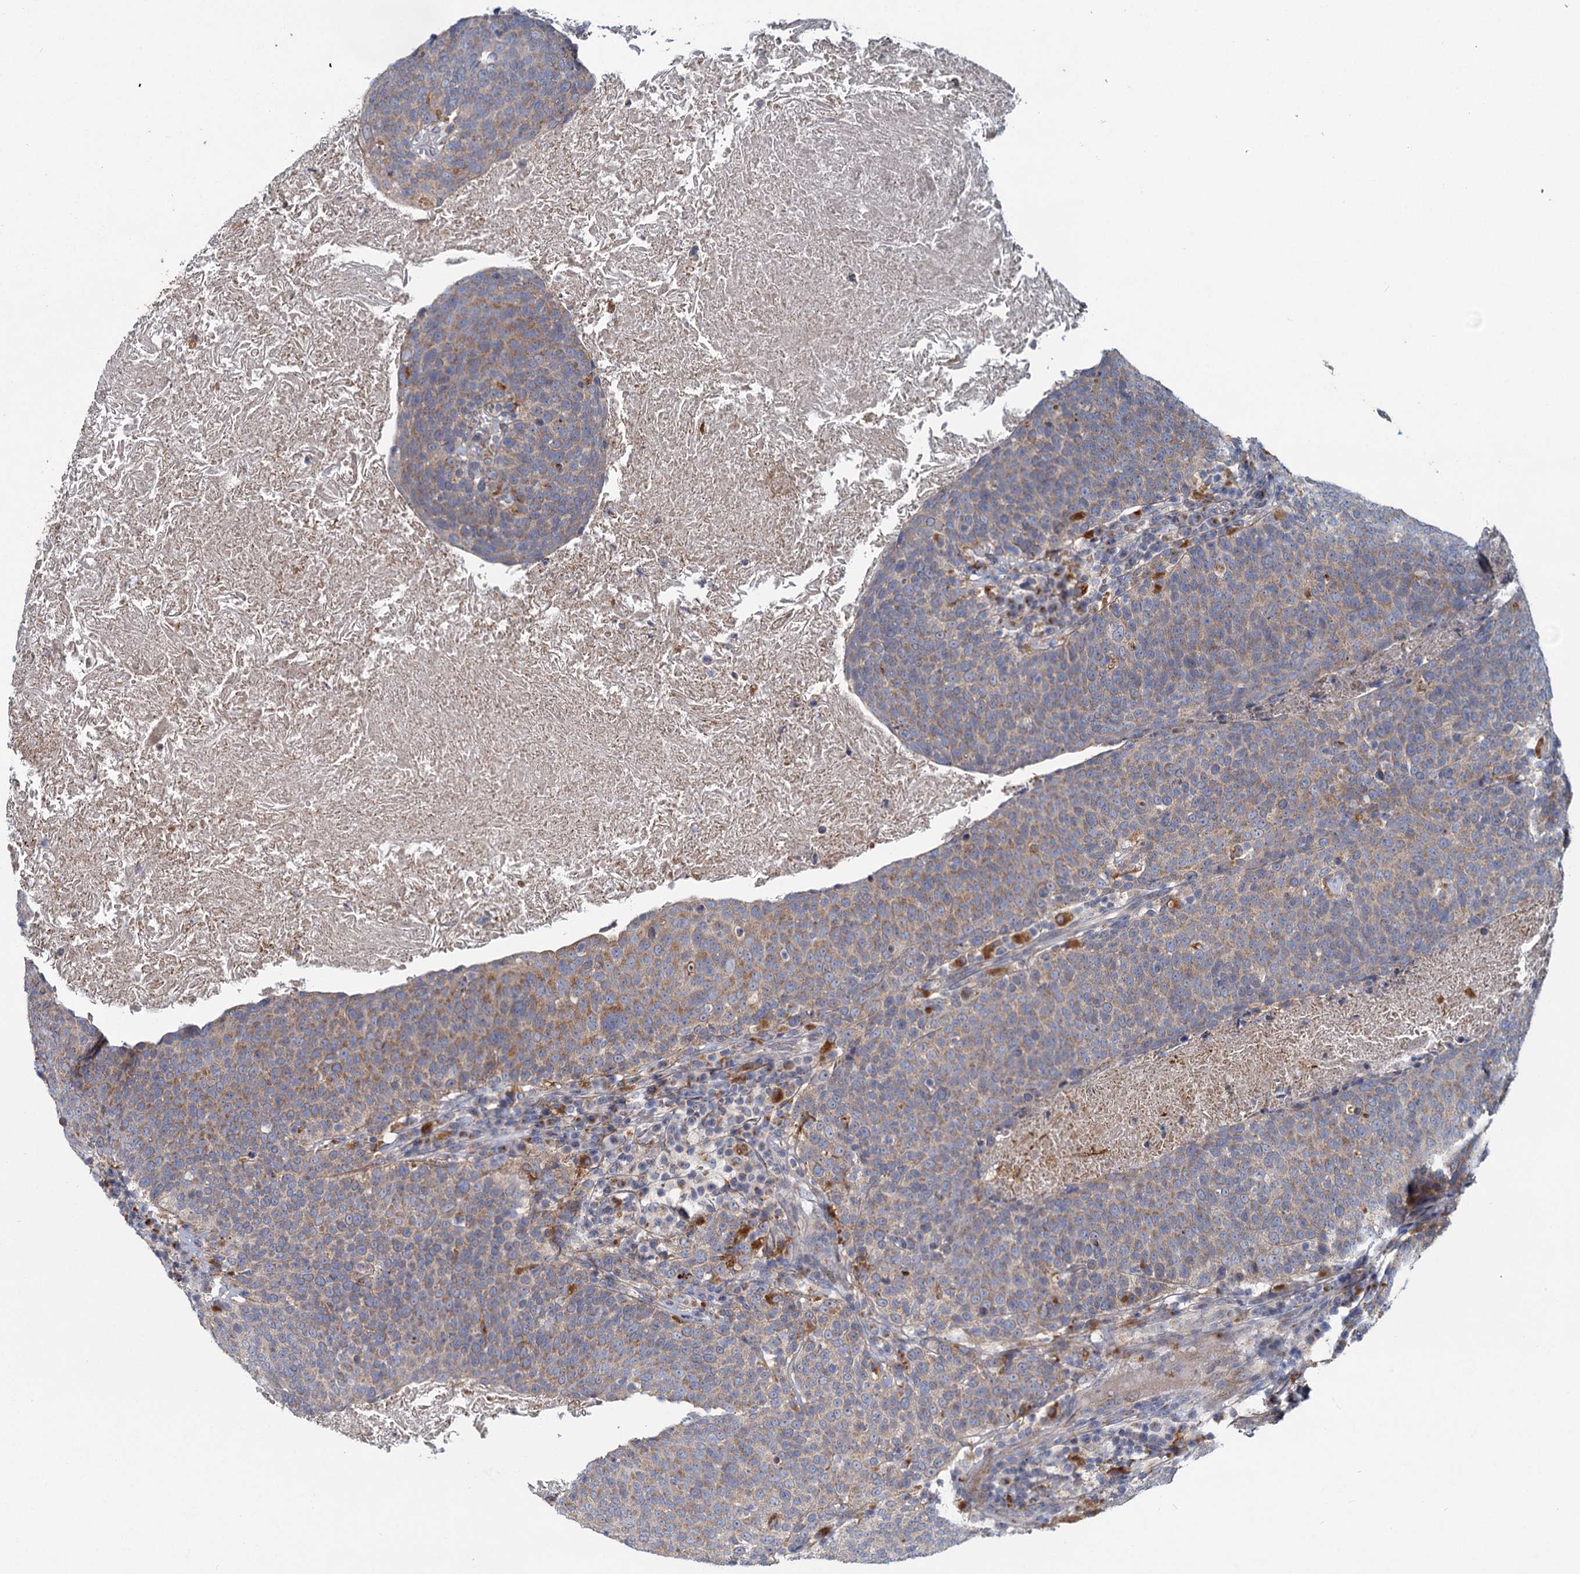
{"staining": {"intensity": "moderate", "quantity": "25%-75%", "location": "cytoplasmic/membranous"}, "tissue": "head and neck cancer", "cell_type": "Tumor cells", "image_type": "cancer", "snomed": [{"axis": "morphology", "description": "Squamous cell carcinoma, NOS"}, {"axis": "morphology", "description": "Squamous cell carcinoma, metastatic, NOS"}, {"axis": "topography", "description": "Lymph node"}, {"axis": "topography", "description": "Head-Neck"}], "caption": "The histopathology image displays a brown stain indicating the presence of a protein in the cytoplasmic/membranous of tumor cells in head and neck cancer (squamous cell carcinoma).", "gene": "ADCY2", "patient": {"sex": "male", "age": 62}}